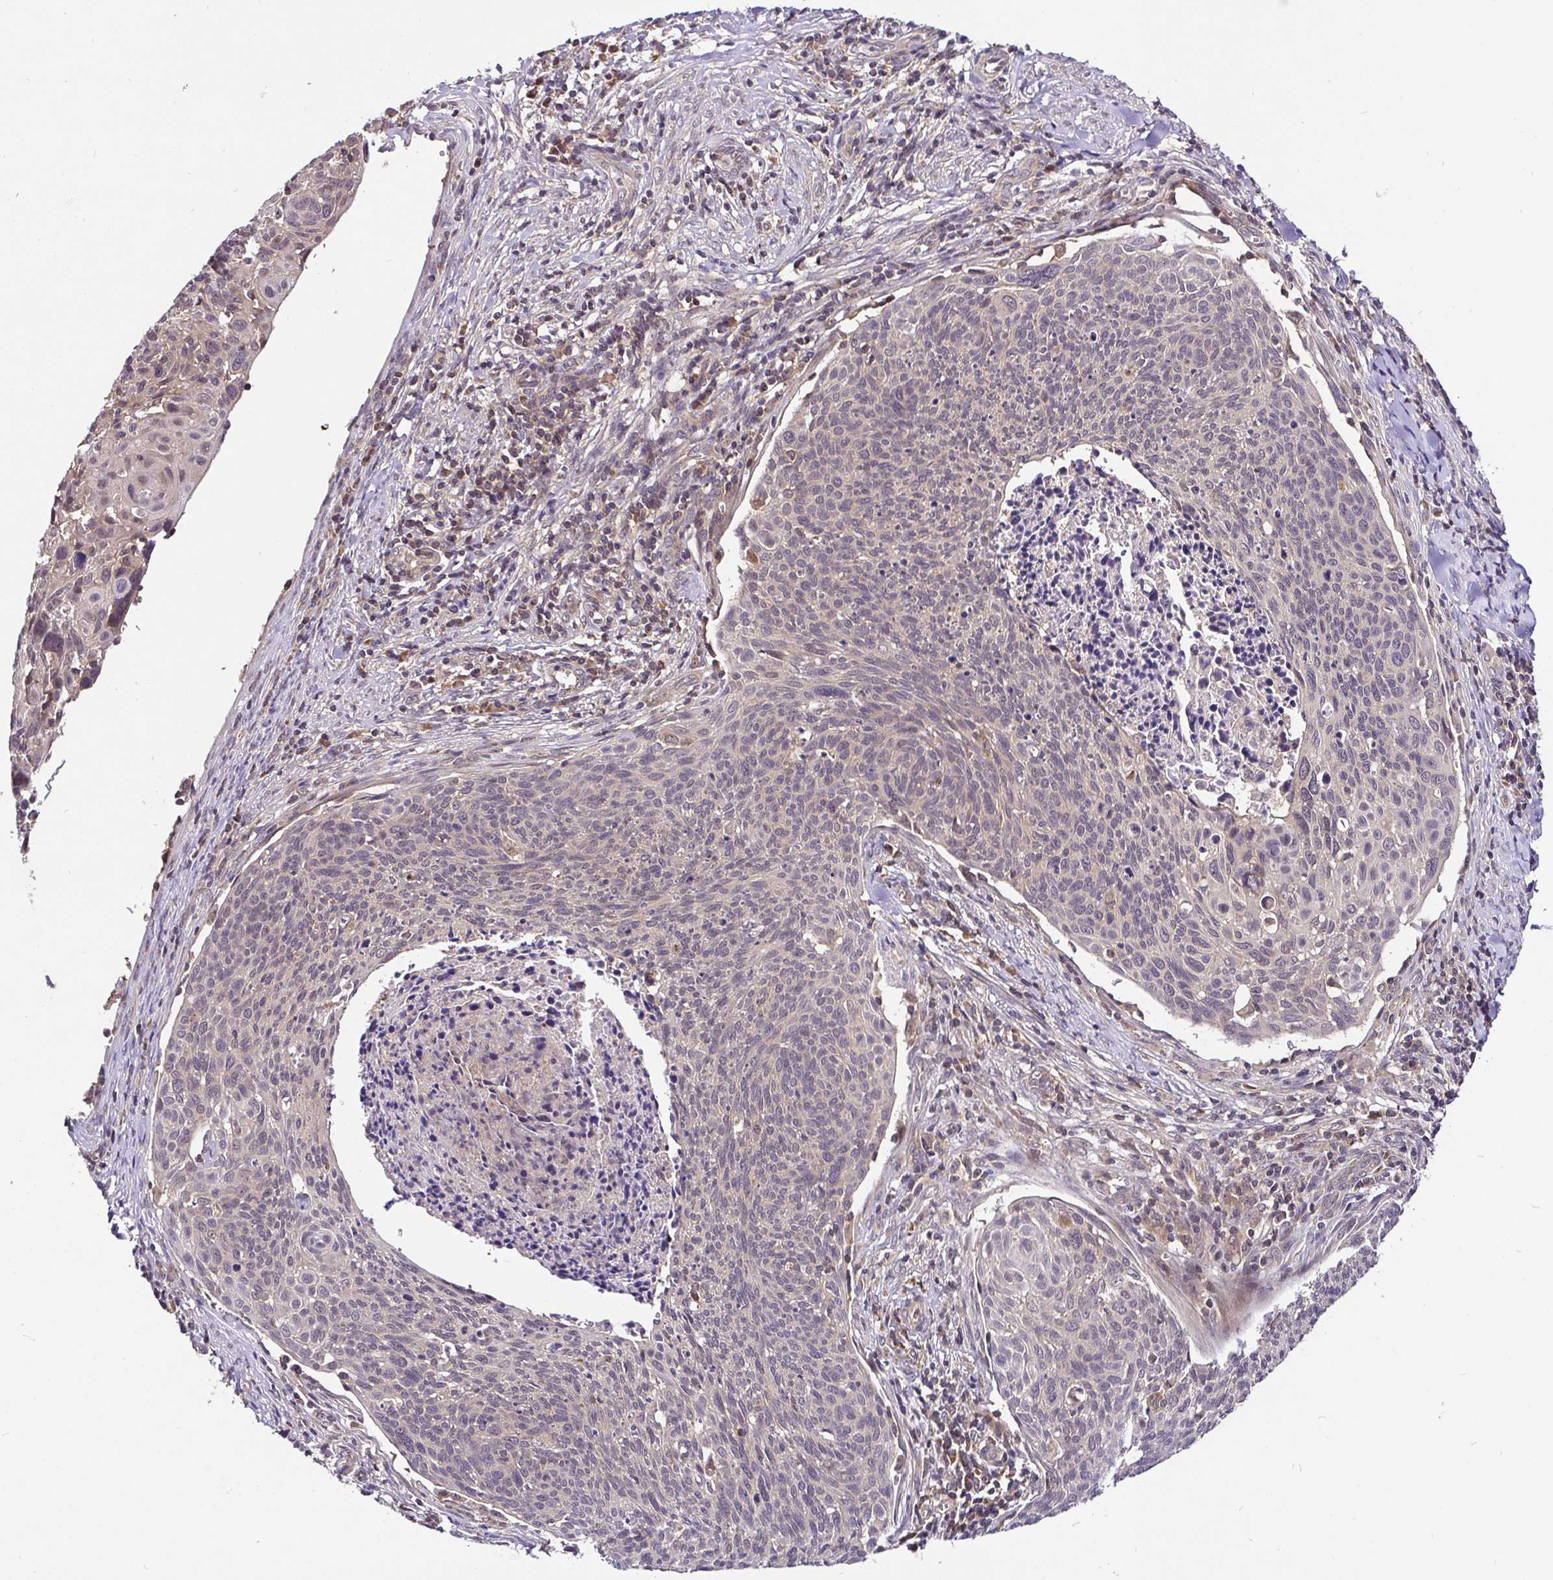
{"staining": {"intensity": "negative", "quantity": "none", "location": "none"}, "tissue": "cervical cancer", "cell_type": "Tumor cells", "image_type": "cancer", "snomed": [{"axis": "morphology", "description": "Squamous cell carcinoma, NOS"}, {"axis": "topography", "description": "Cervix"}], "caption": "Immunohistochemistry of cervical cancer (squamous cell carcinoma) displays no positivity in tumor cells.", "gene": "UBE2M", "patient": {"sex": "female", "age": 49}}